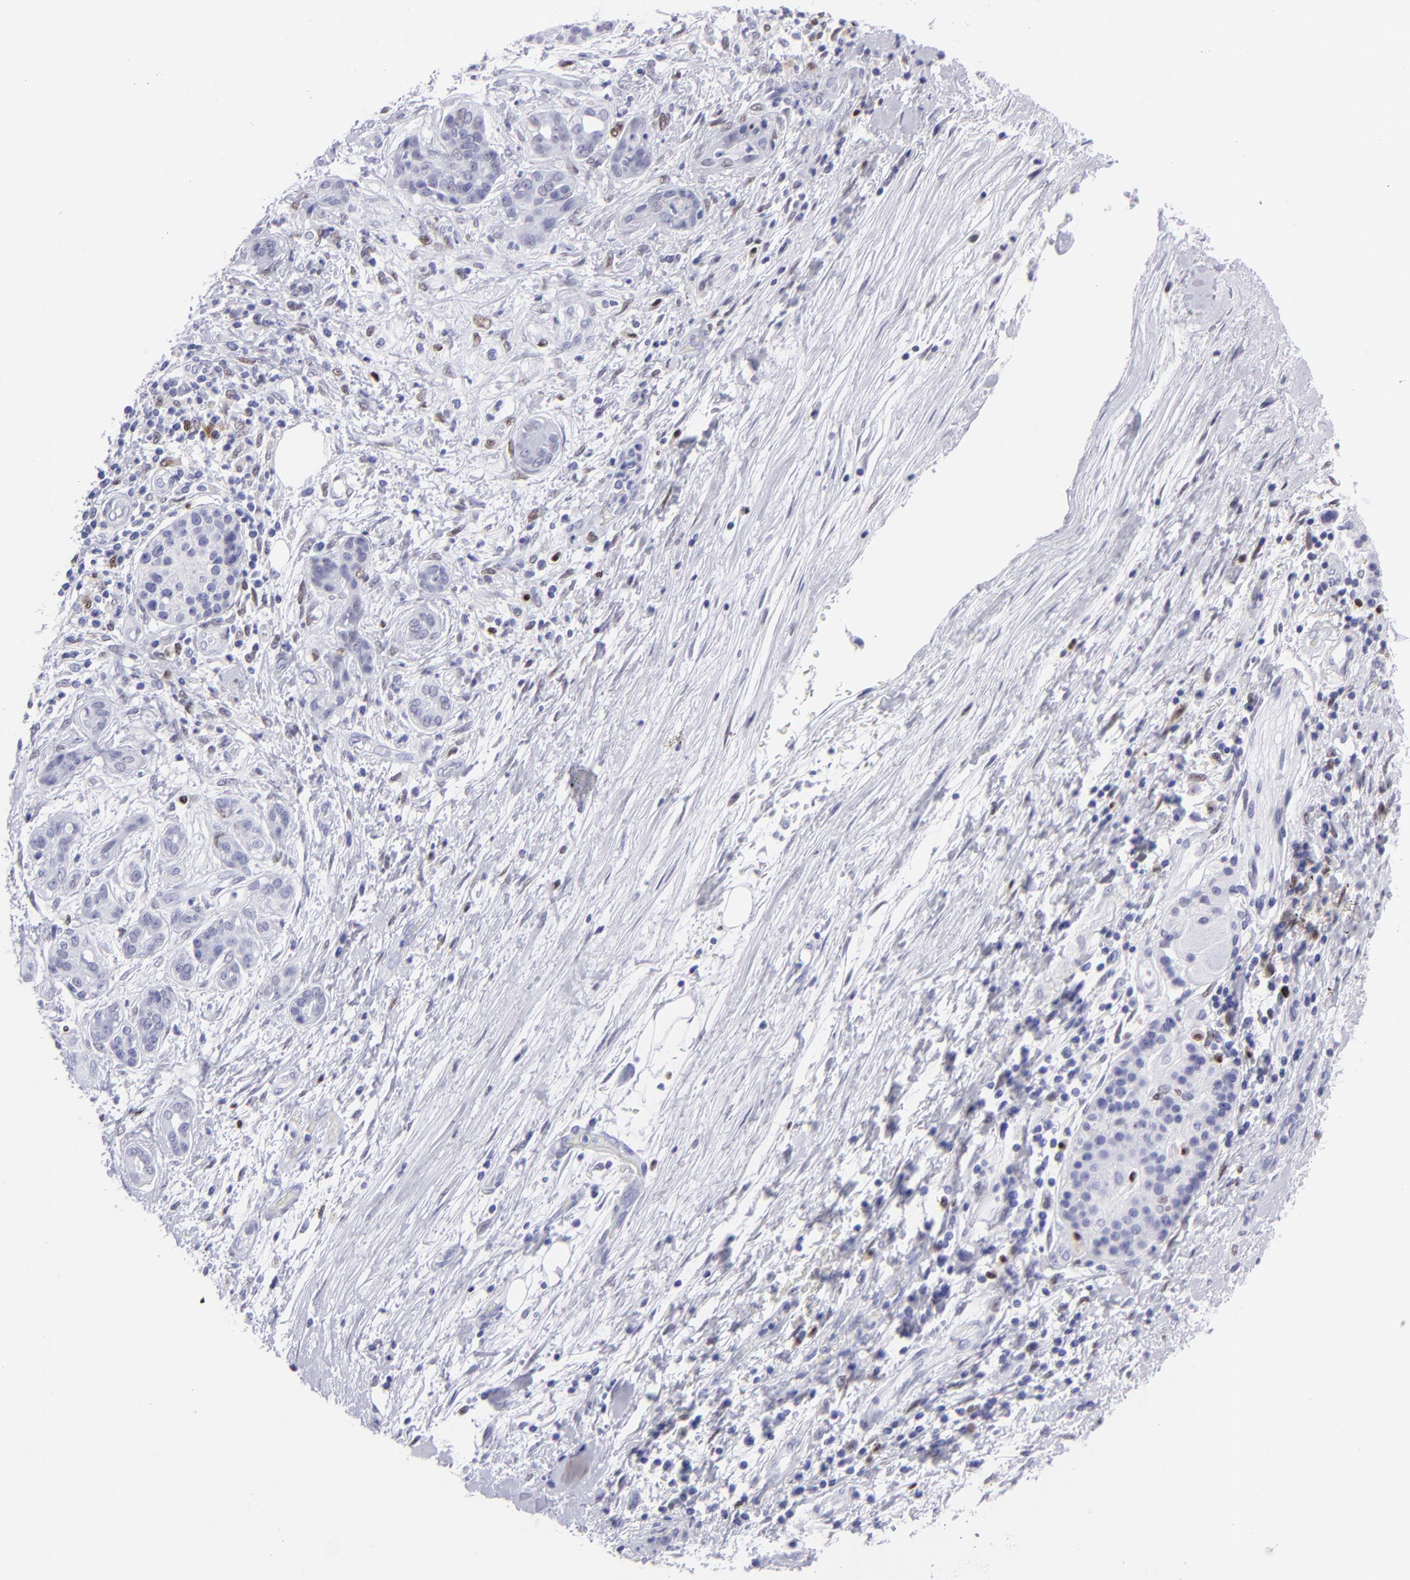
{"staining": {"intensity": "negative", "quantity": "none", "location": "none"}, "tissue": "pancreatic cancer", "cell_type": "Tumor cells", "image_type": "cancer", "snomed": [{"axis": "morphology", "description": "Adenocarcinoma, NOS"}, {"axis": "topography", "description": "Pancreas"}], "caption": "Tumor cells show no significant expression in pancreatic cancer (adenocarcinoma).", "gene": "MITF", "patient": {"sex": "female", "age": 70}}